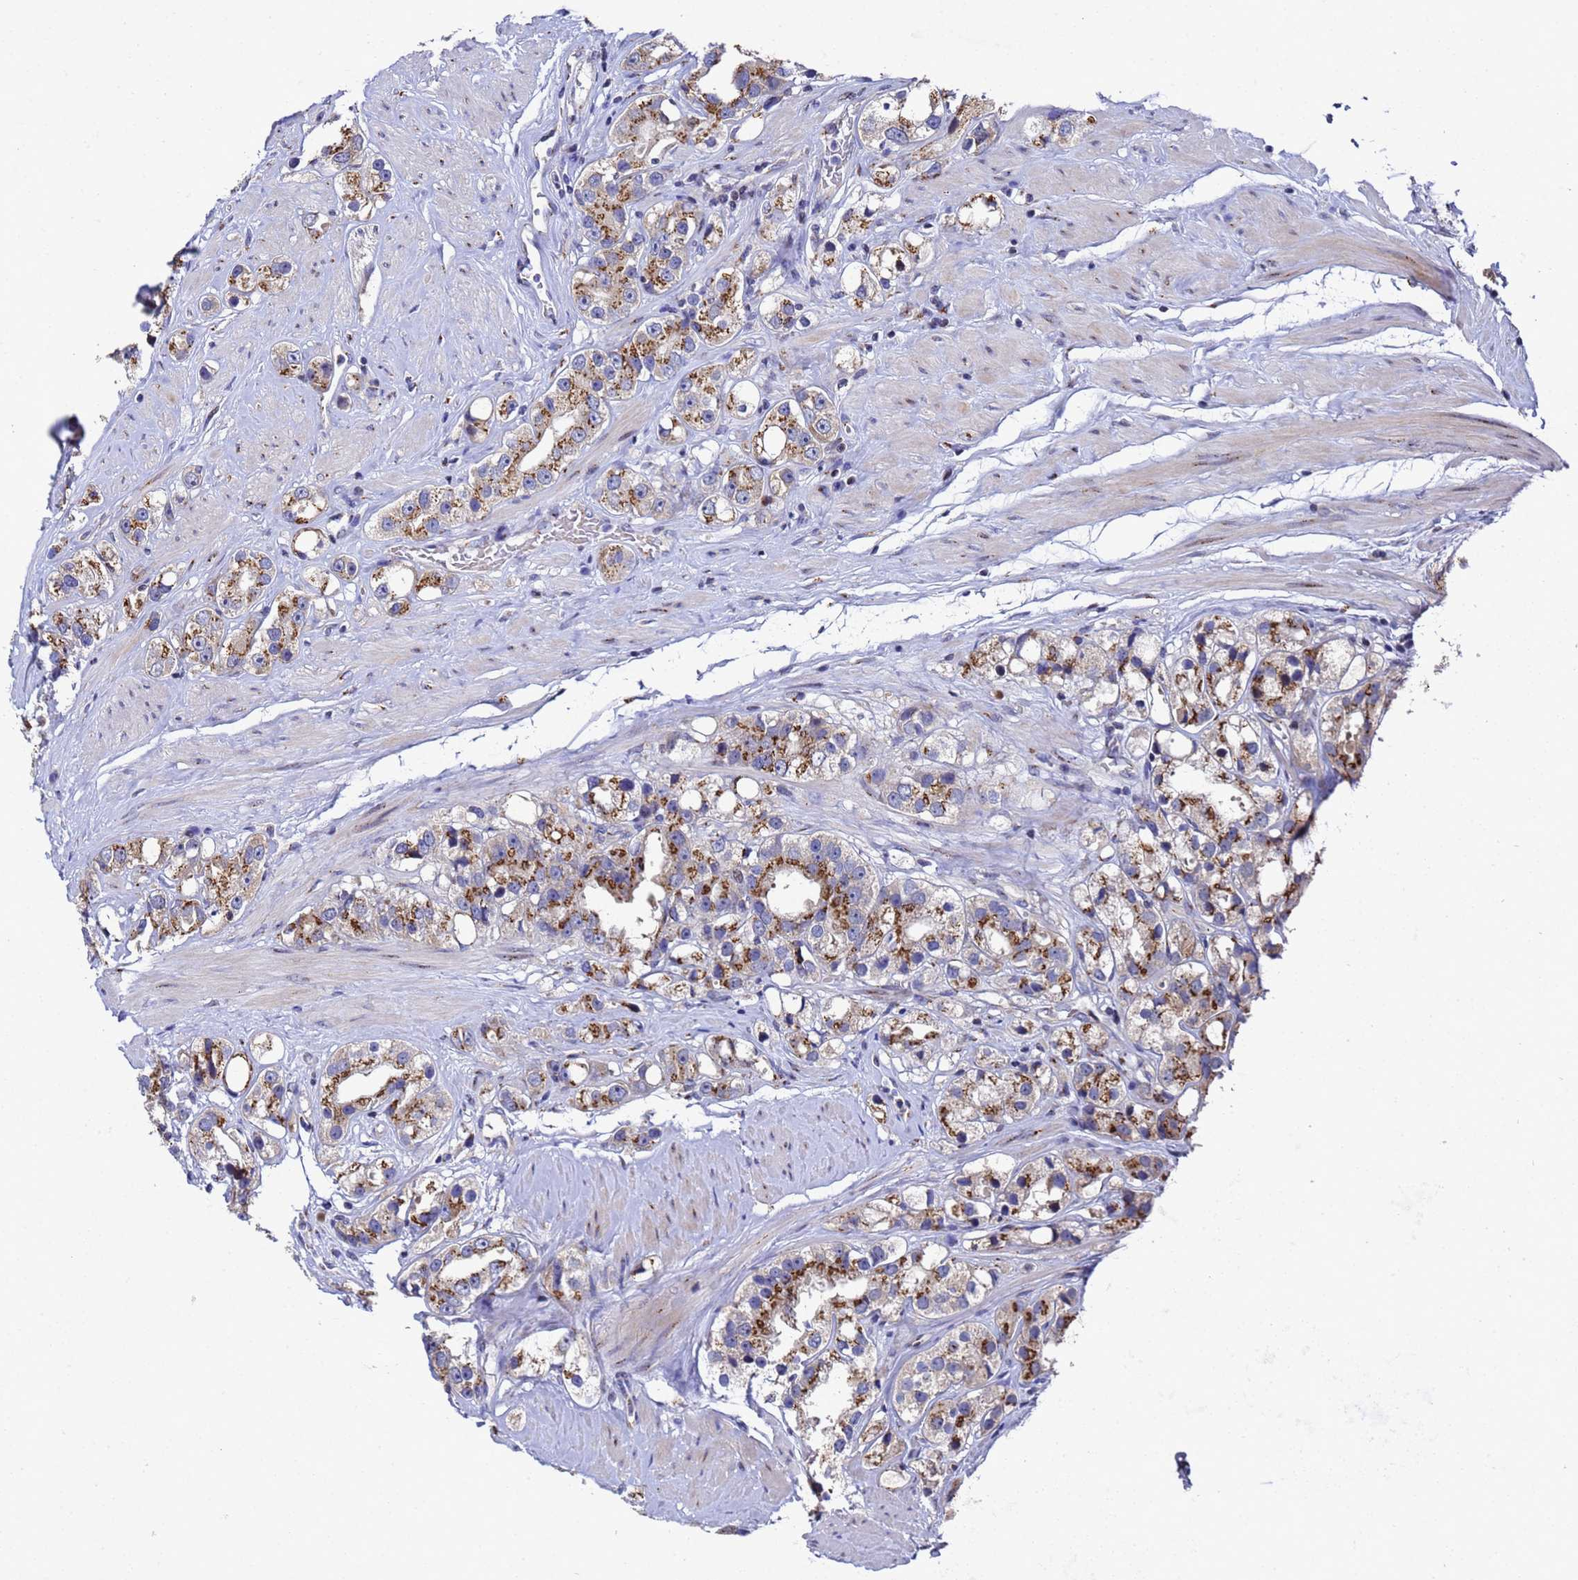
{"staining": {"intensity": "moderate", "quantity": ">75%", "location": "cytoplasmic/membranous"}, "tissue": "prostate cancer", "cell_type": "Tumor cells", "image_type": "cancer", "snomed": [{"axis": "morphology", "description": "Adenocarcinoma, NOS"}, {"axis": "topography", "description": "Prostate"}], "caption": "Immunohistochemistry (IHC) (DAB) staining of human prostate adenocarcinoma demonstrates moderate cytoplasmic/membranous protein positivity in about >75% of tumor cells.", "gene": "NSUN6", "patient": {"sex": "male", "age": 79}}